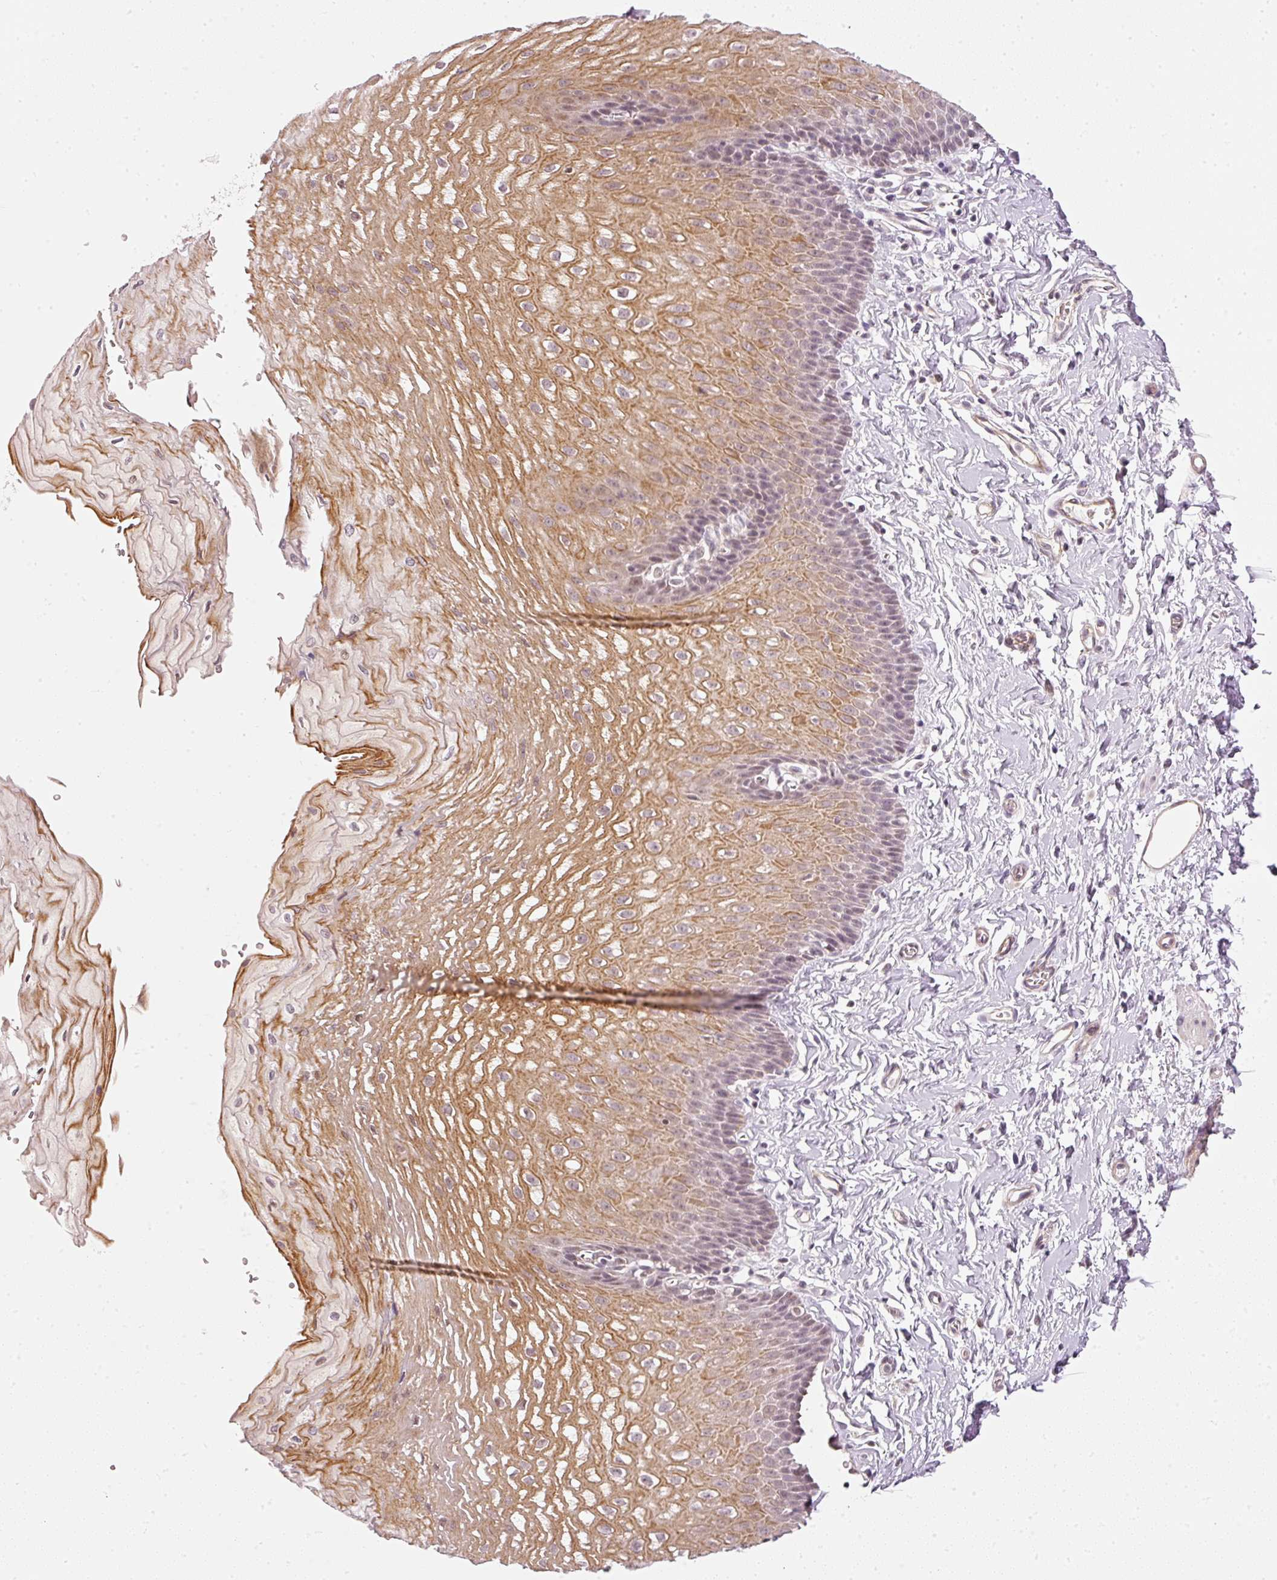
{"staining": {"intensity": "moderate", "quantity": ">75%", "location": "cytoplasmic/membranous,nuclear"}, "tissue": "esophagus", "cell_type": "Squamous epithelial cells", "image_type": "normal", "snomed": [{"axis": "morphology", "description": "Normal tissue, NOS"}, {"axis": "topography", "description": "Esophagus"}], "caption": "Squamous epithelial cells display medium levels of moderate cytoplasmic/membranous,nuclear expression in approximately >75% of cells in unremarkable human esophagus.", "gene": "NRDE2", "patient": {"sex": "male", "age": 70}}